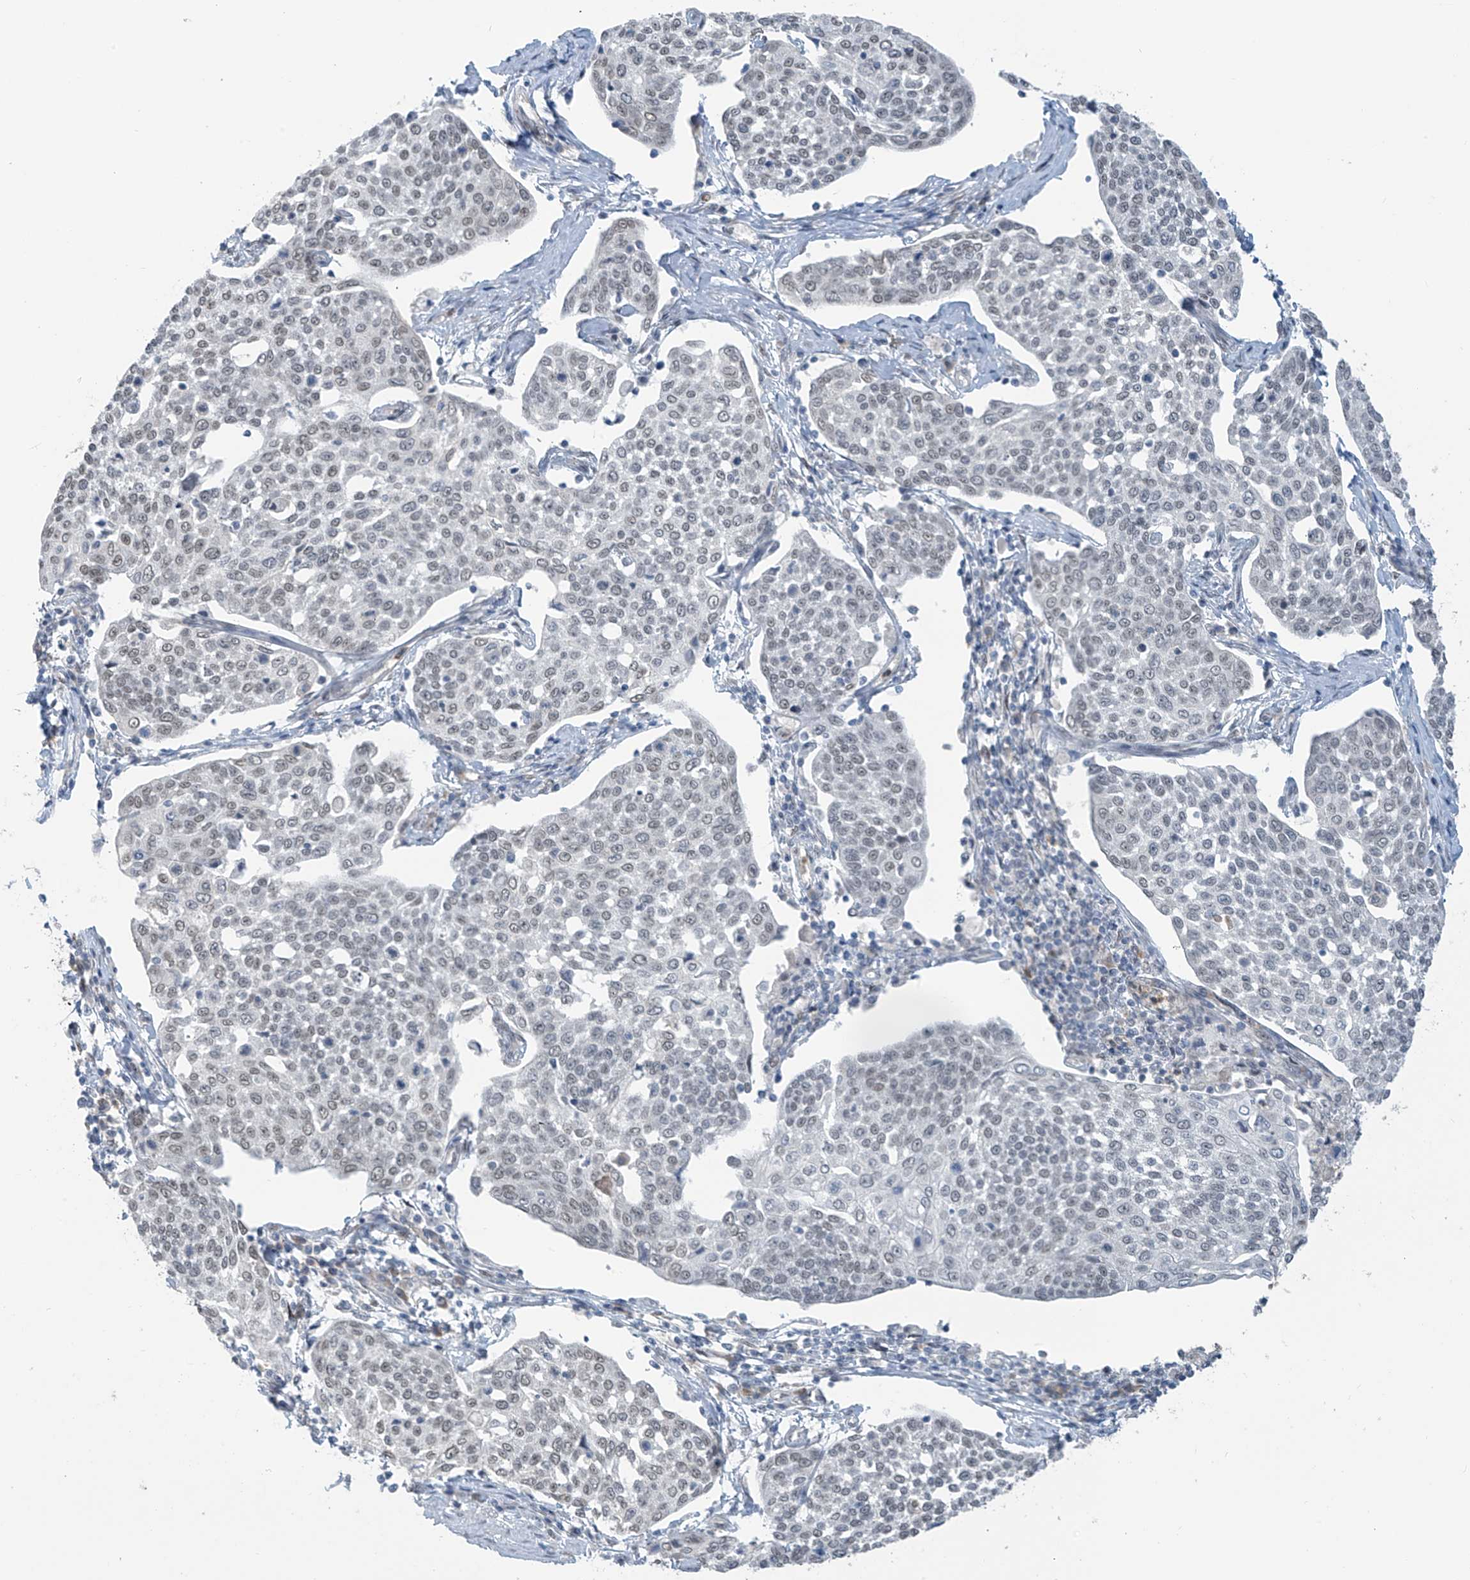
{"staining": {"intensity": "moderate", "quantity": "25%-75%", "location": "nuclear"}, "tissue": "cervical cancer", "cell_type": "Tumor cells", "image_type": "cancer", "snomed": [{"axis": "morphology", "description": "Squamous cell carcinoma, NOS"}, {"axis": "topography", "description": "Cervix"}], "caption": "Protein analysis of cervical squamous cell carcinoma tissue reveals moderate nuclear staining in approximately 25%-75% of tumor cells.", "gene": "MCM9", "patient": {"sex": "female", "age": 34}}